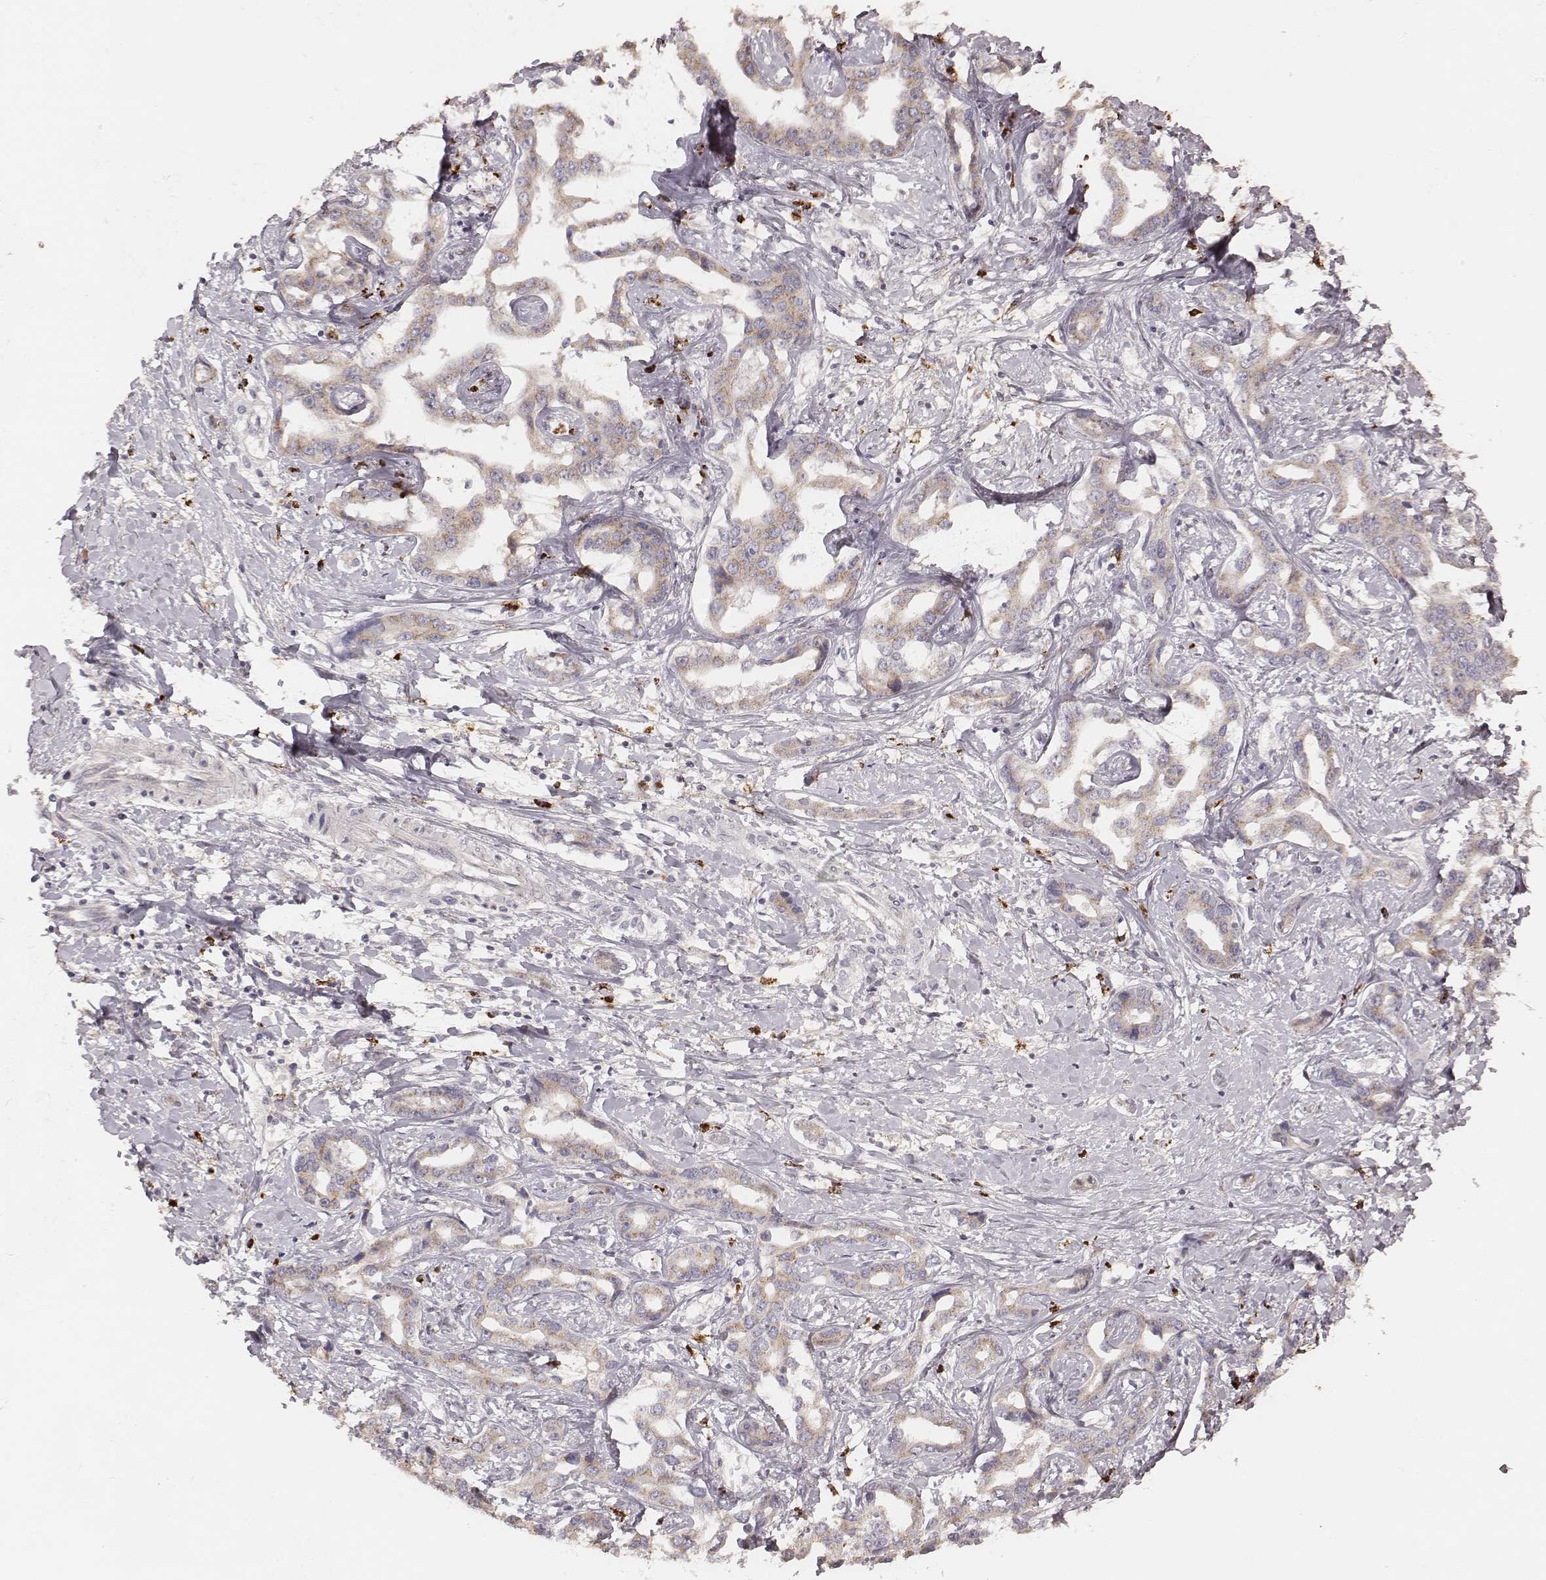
{"staining": {"intensity": "weak", "quantity": ">75%", "location": "cytoplasmic/membranous"}, "tissue": "liver cancer", "cell_type": "Tumor cells", "image_type": "cancer", "snomed": [{"axis": "morphology", "description": "Cholangiocarcinoma"}, {"axis": "topography", "description": "Liver"}], "caption": "Protein staining shows weak cytoplasmic/membranous expression in about >75% of tumor cells in cholangiocarcinoma (liver).", "gene": "ABCA7", "patient": {"sex": "male", "age": 59}}